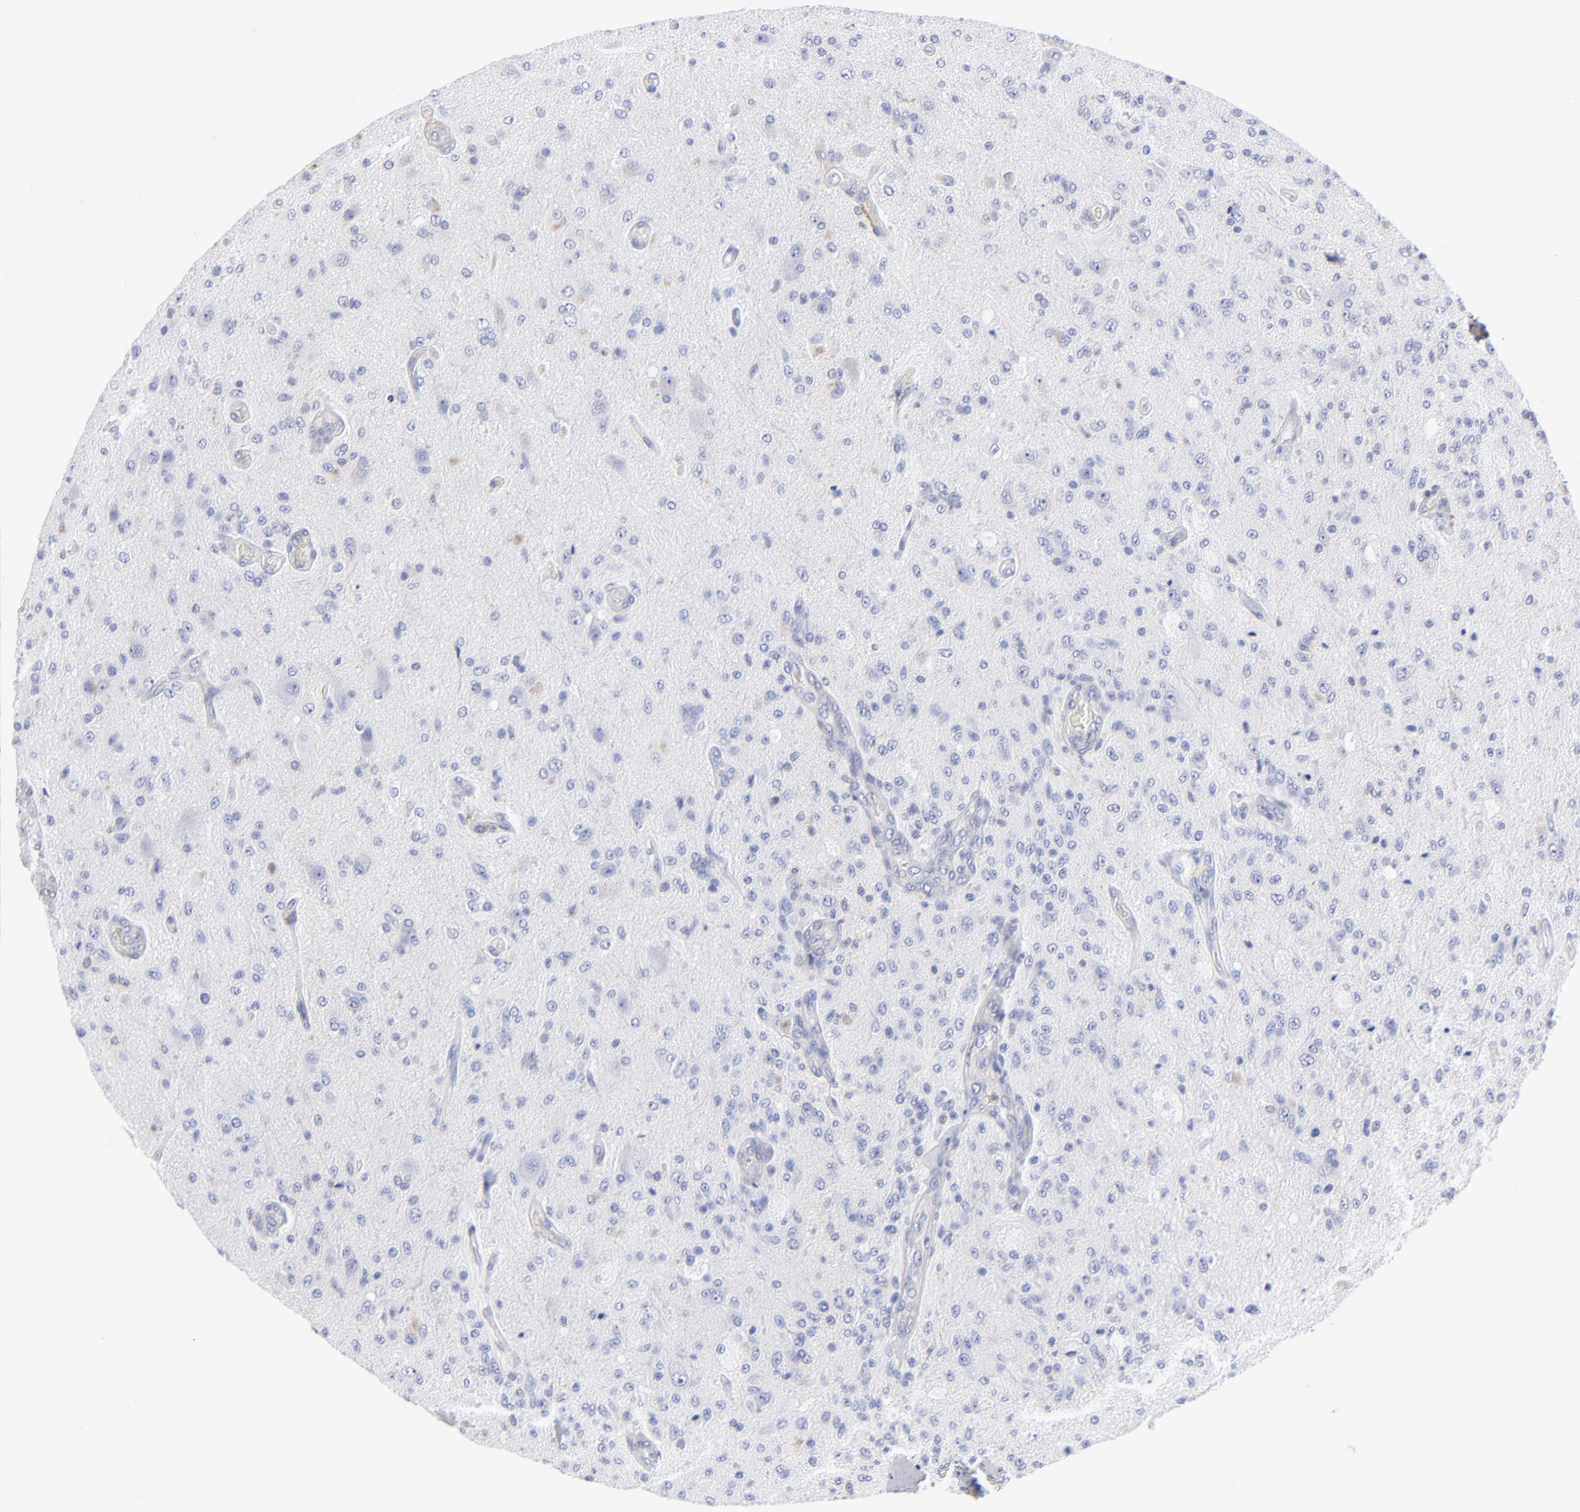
{"staining": {"intensity": "negative", "quantity": "none", "location": "none"}, "tissue": "glioma", "cell_type": "Tumor cells", "image_type": "cancer", "snomed": [{"axis": "morphology", "description": "Normal tissue, NOS"}, {"axis": "morphology", "description": "Glioma, malignant, High grade"}, {"axis": "topography", "description": "Cerebral cortex"}], "caption": "Photomicrograph shows no significant protein positivity in tumor cells of high-grade glioma (malignant).", "gene": "TBXT", "patient": {"sex": "male", "age": 77}}